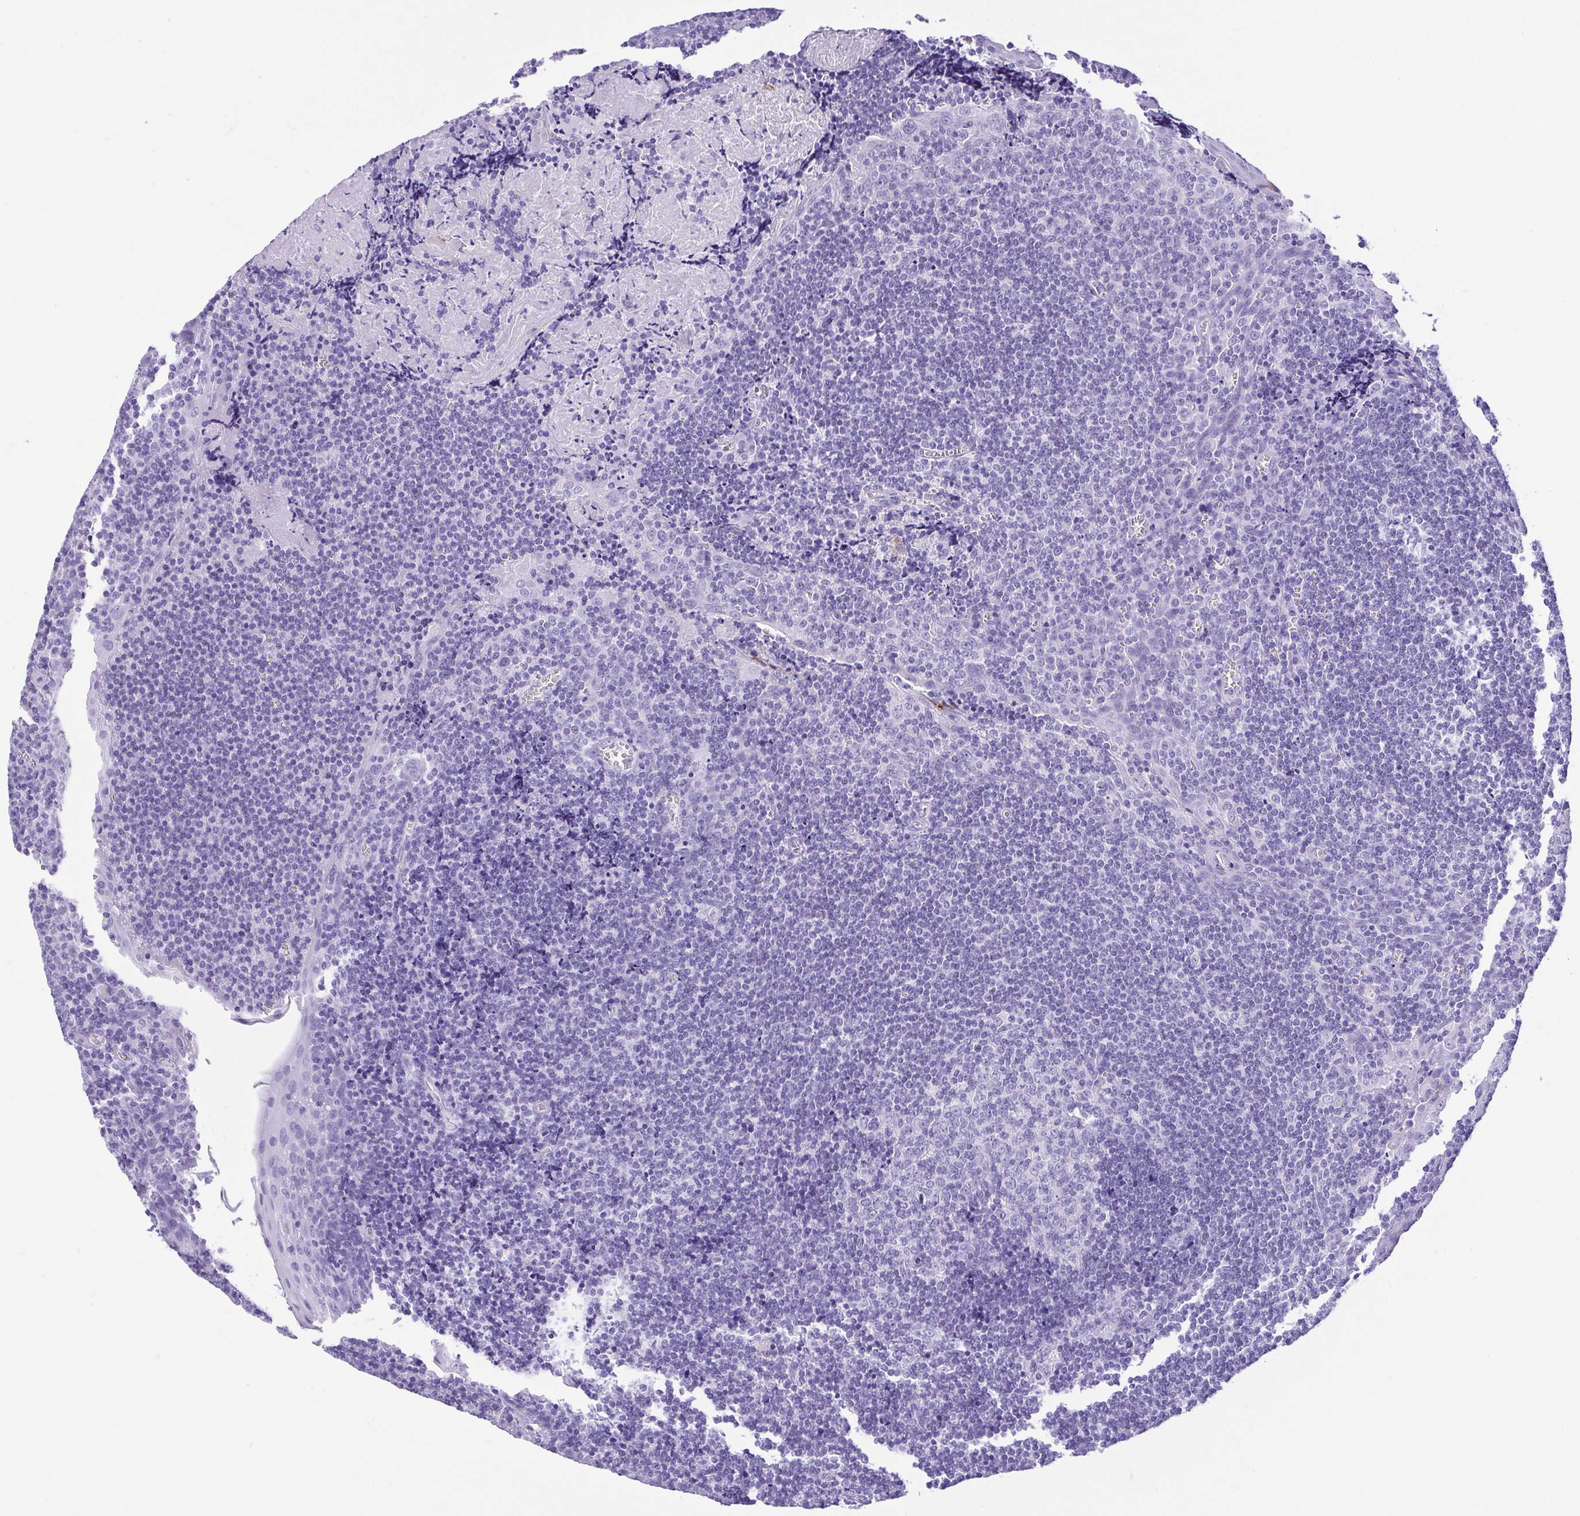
{"staining": {"intensity": "negative", "quantity": "none", "location": "none"}, "tissue": "tonsil", "cell_type": "Germinal center cells", "image_type": "normal", "snomed": [{"axis": "morphology", "description": "Normal tissue, NOS"}, {"axis": "morphology", "description": "Inflammation, NOS"}, {"axis": "topography", "description": "Tonsil"}], "caption": "This is an immunohistochemistry (IHC) photomicrograph of benign human tonsil. There is no positivity in germinal center cells.", "gene": "CDSN", "patient": {"sex": "female", "age": 31}}